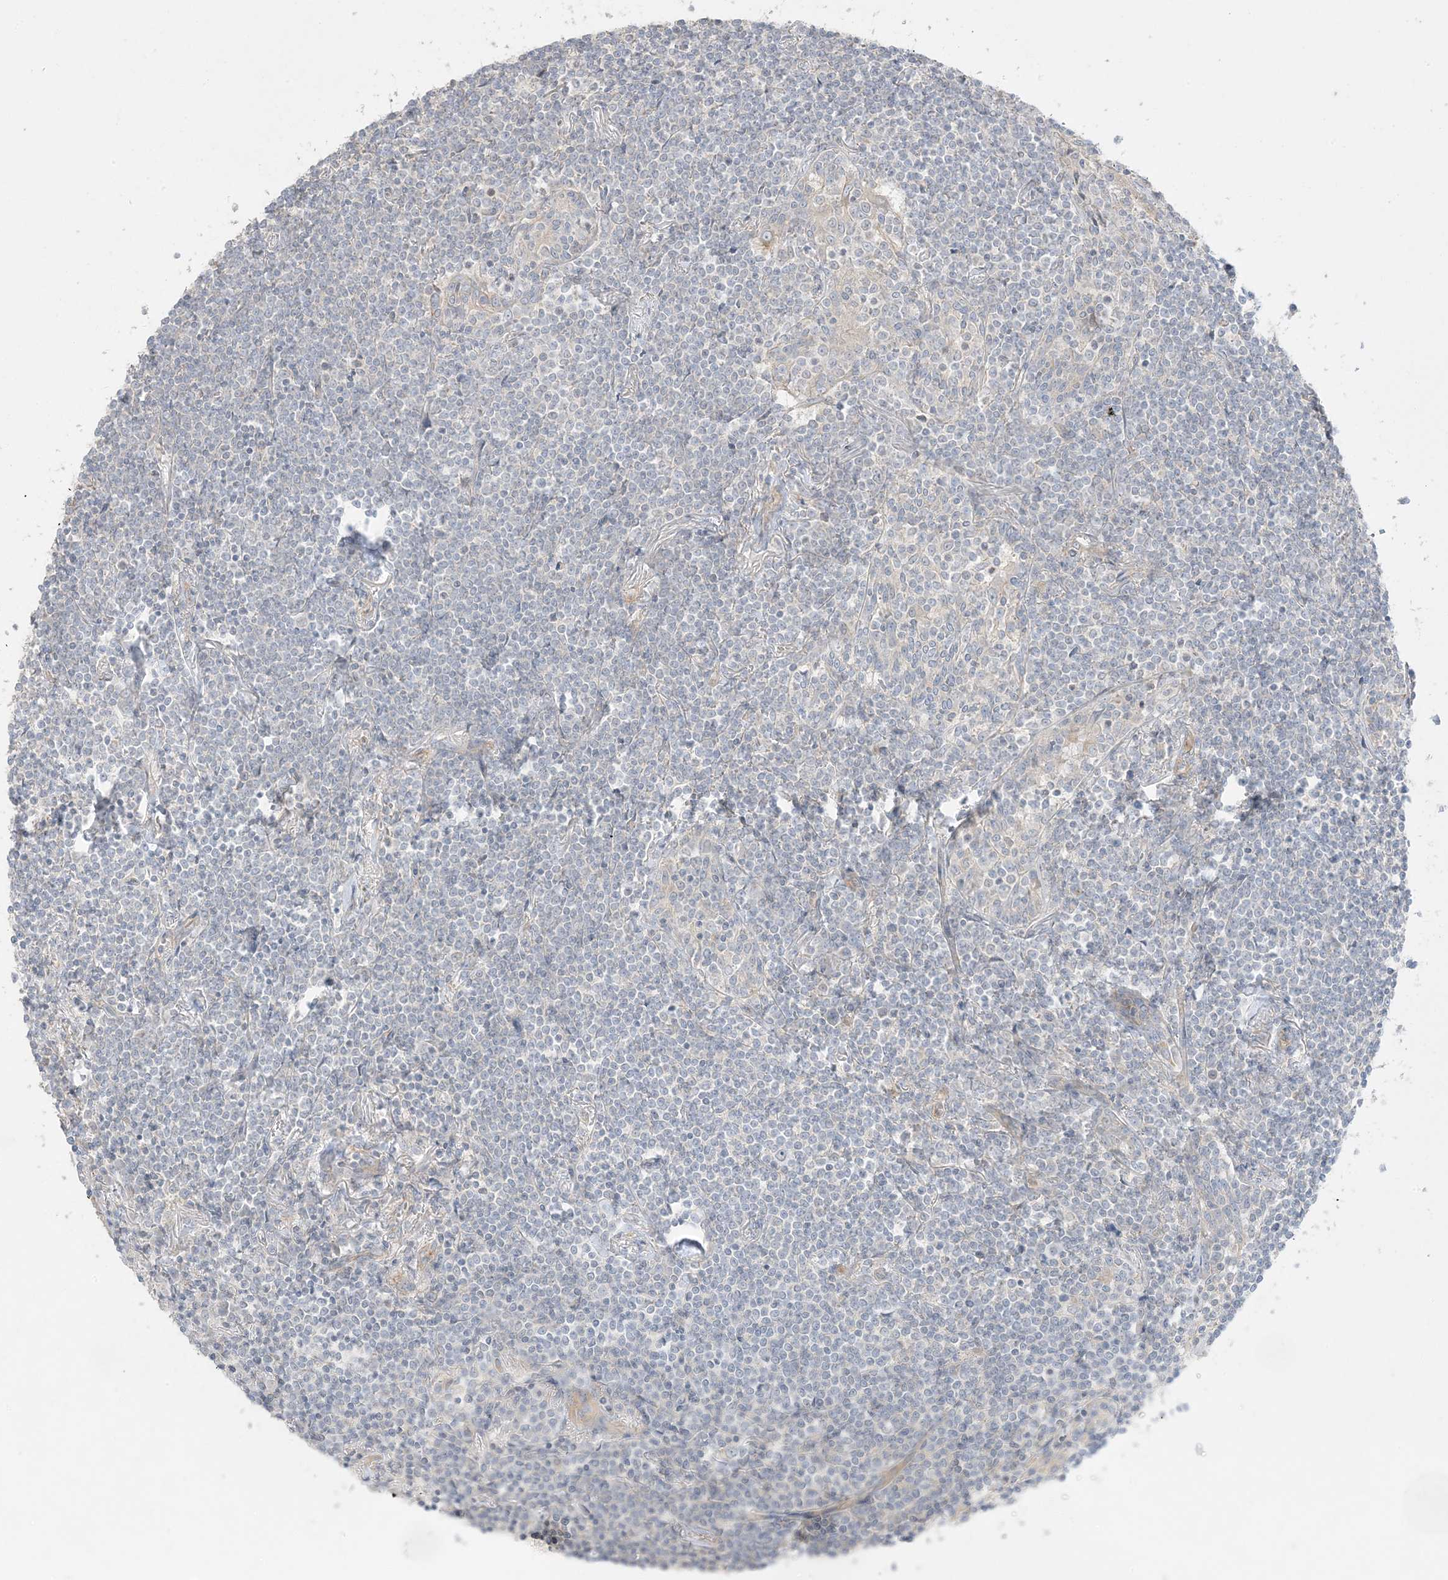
{"staining": {"intensity": "negative", "quantity": "none", "location": "none"}, "tissue": "lymphoma", "cell_type": "Tumor cells", "image_type": "cancer", "snomed": [{"axis": "morphology", "description": "Malignant lymphoma, non-Hodgkin's type, Low grade"}, {"axis": "topography", "description": "Lung"}], "caption": "Tumor cells are negative for brown protein staining in lymphoma.", "gene": "ARHGEF9", "patient": {"sex": "female", "age": 71}}